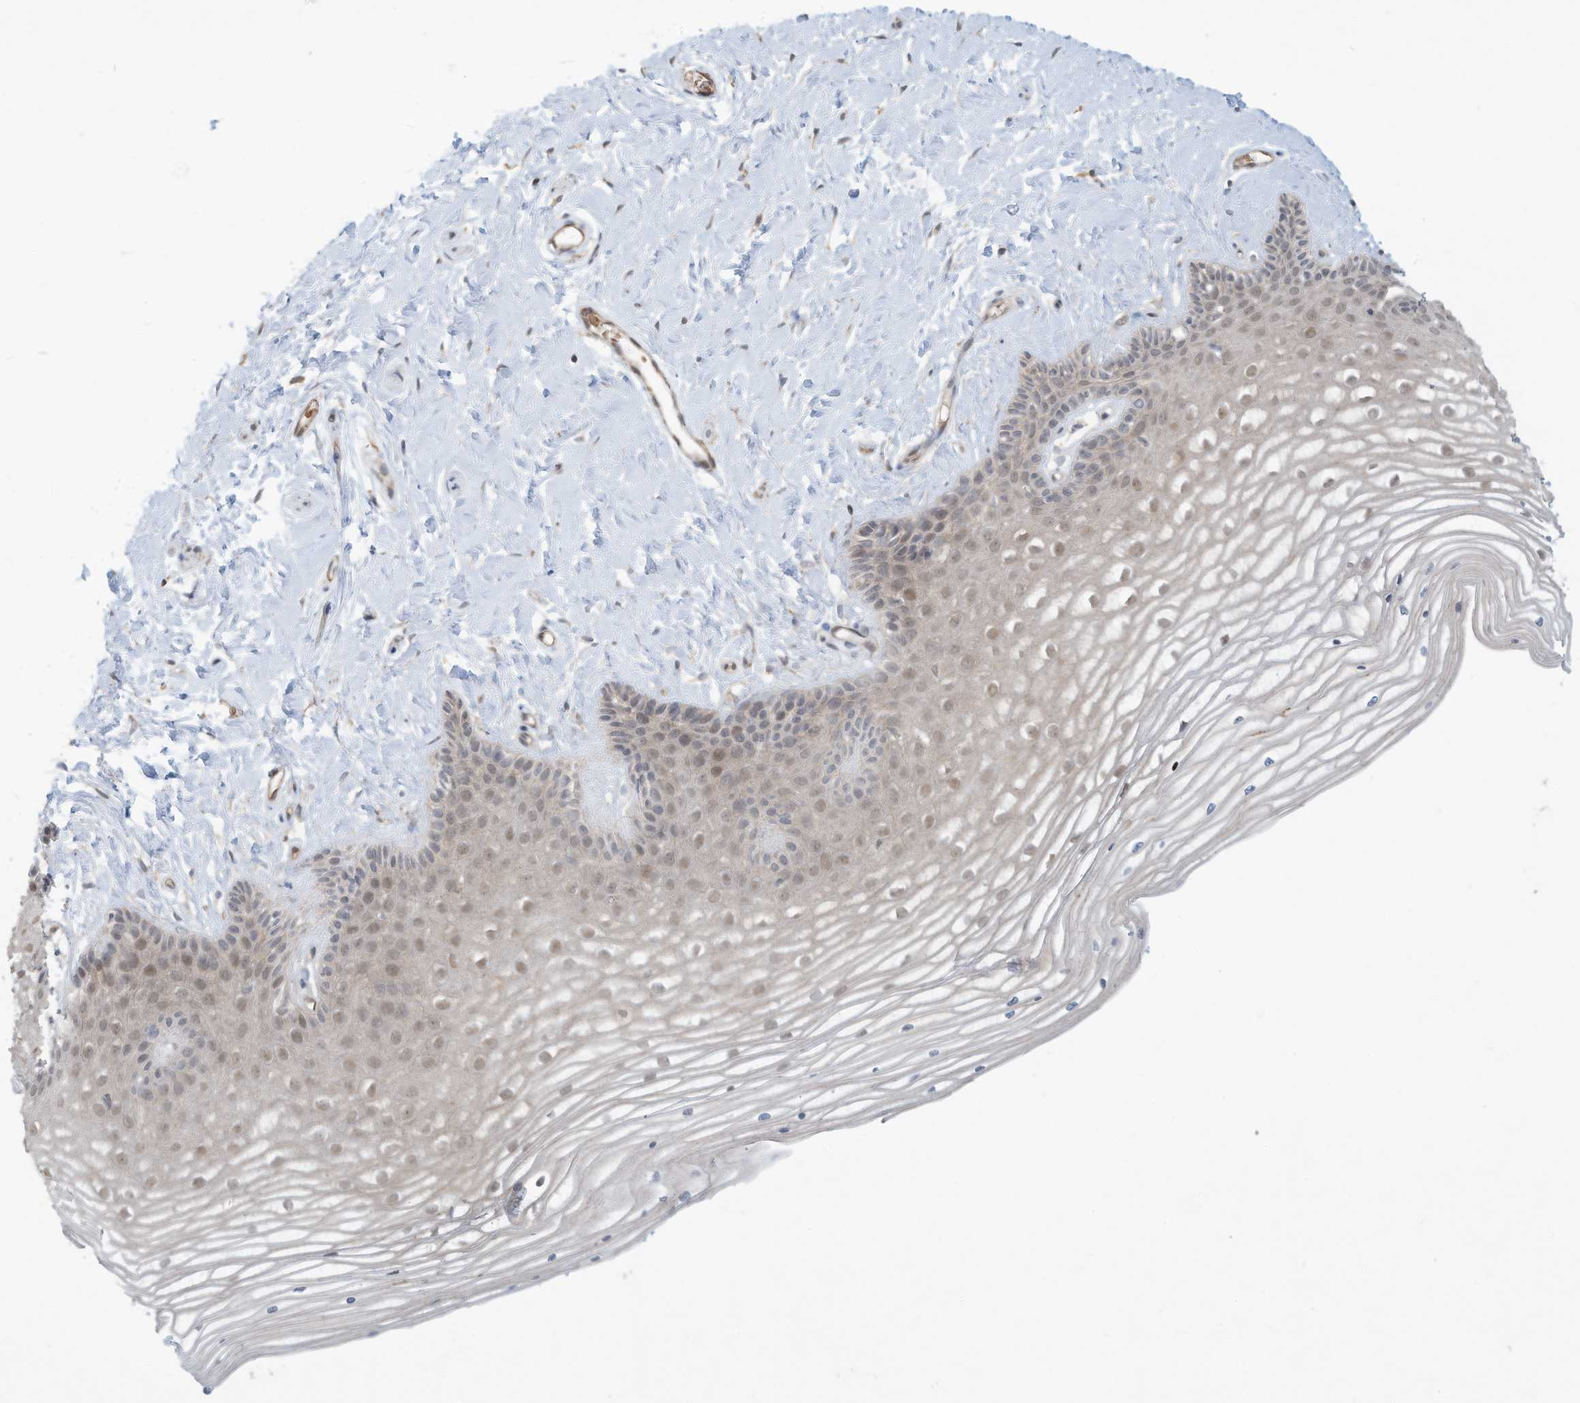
{"staining": {"intensity": "moderate", "quantity": "25%-75%", "location": "nuclear"}, "tissue": "vagina", "cell_type": "Squamous epithelial cells", "image_type": "normal", "snomed": [{"axis": "morphology", "description": "Normal tissue, NOS"}, {"axis": "topography", "description": "Vagina"}, {"axis": "topography", "description": "Cervix"}], "caption": "Brown immunohistochemical staining in unremarkable vagina reveals moderate nuclear staining in about 25%-75% of squamous epithelial cells.", "gene": "ERI2", "patient": {"sex": "female", "age": 40}}